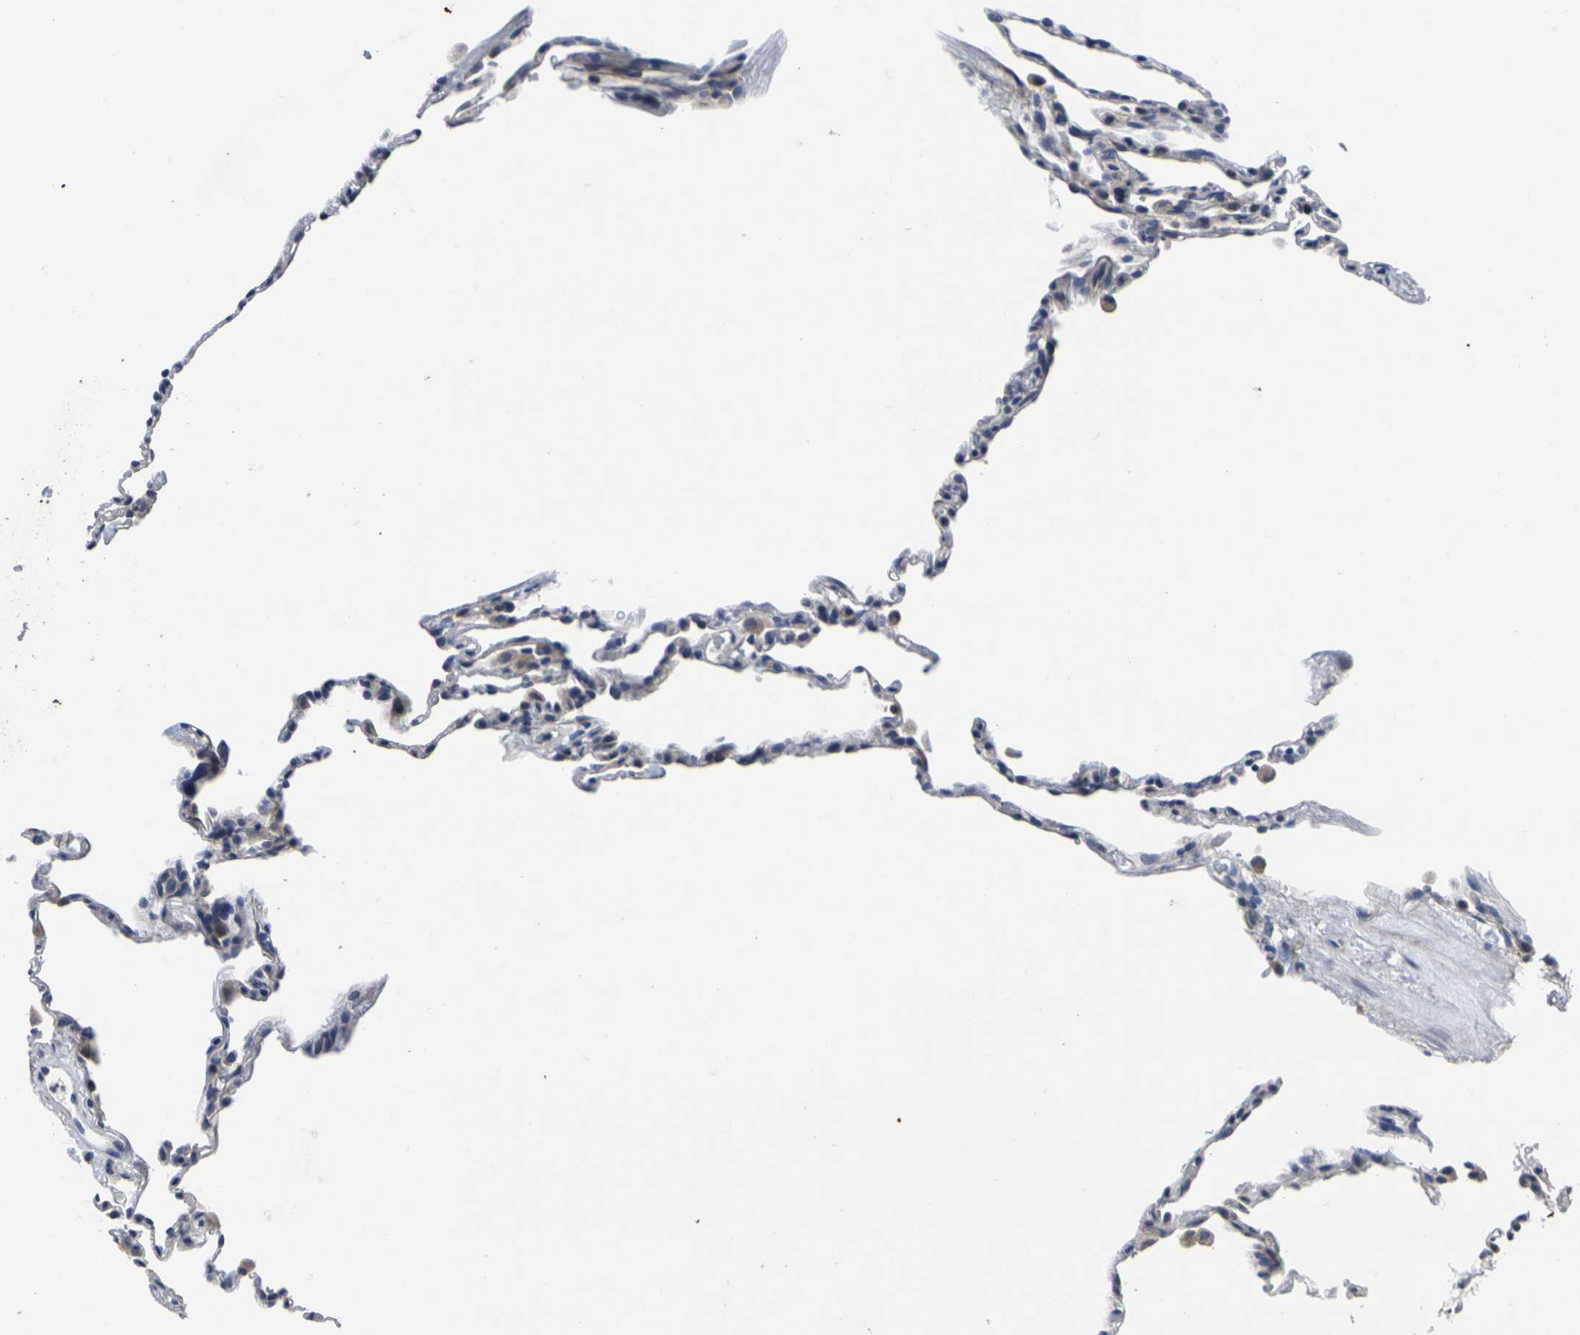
{"staining": {"intensity": "negative", "quantity": "none", "location": "none"}, "tissue": "lung", "cell_type": "Alveolar cells", "image_type": "normal", "snomed": [{"axis": "morphology", "description": "Normal tissue, NOS"}, {"axis": "topography", "description": "Lung"}], "caption": "Photomicrograph shows no significant protein staining in alveolar cells of normal lung.", "gene": "CYP2C8", "patient": {"sex": "male", "age": 59}}